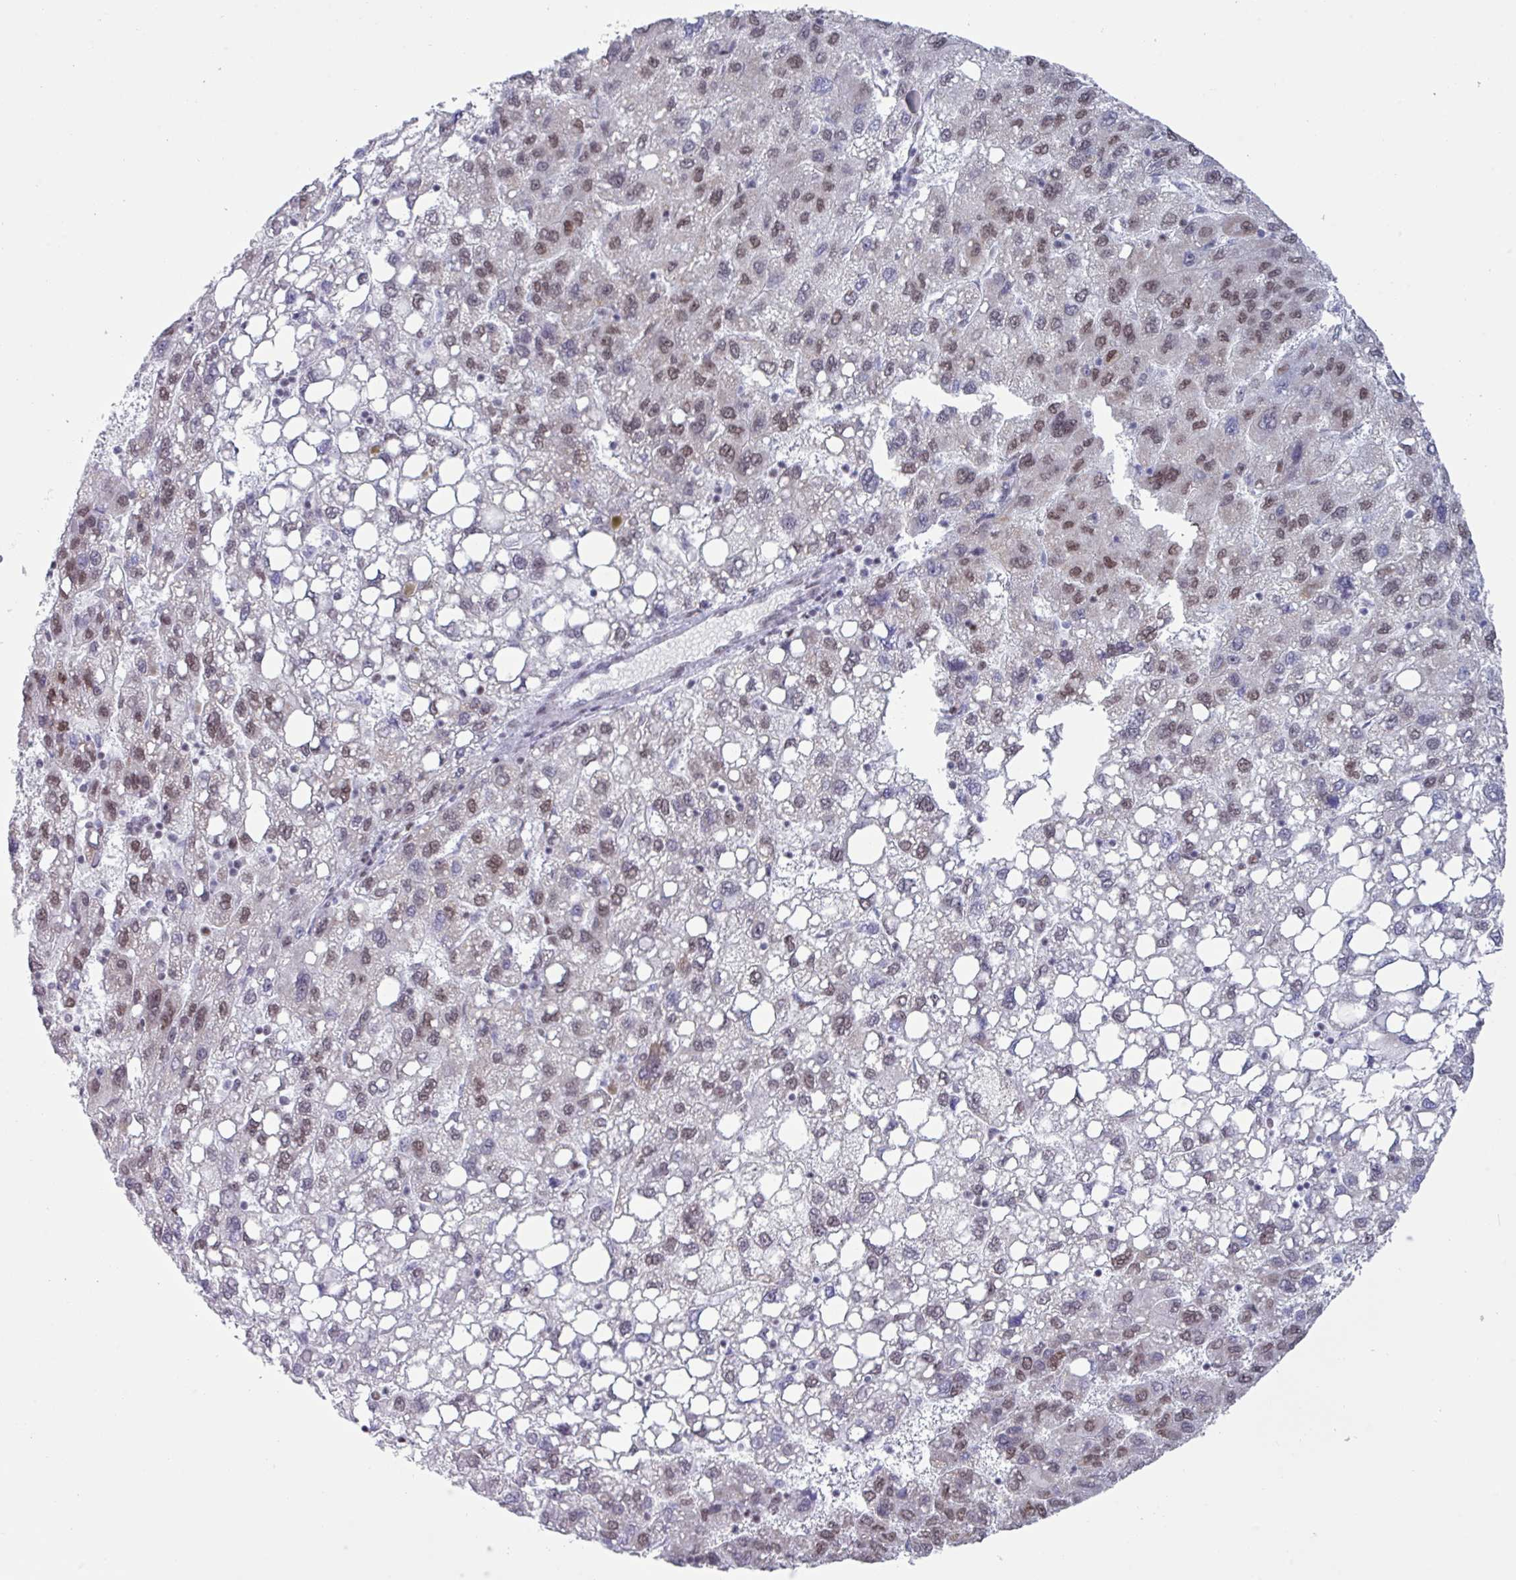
{"staining": {"intensity": "weak", "quantity": "25%-75%", "location": "nuclear"}, "tissue": "liver cancer", "cell_type": "Tumor cells", "image_type": "cancer", "snomed": [{"axis": "morphology", "description": "Carcinoma, Hepatocellular, NOS"}, {"axis": "topography", "description": "Liver"}], "caption": "High-power microscopy captured an IHC image of liver hepatocellular carcinoma, revealing weak nuclear staining in about 25%-75% of tumor cells.", "gene": "PUF60", "patient": {"sex": "female", "age": 82}}